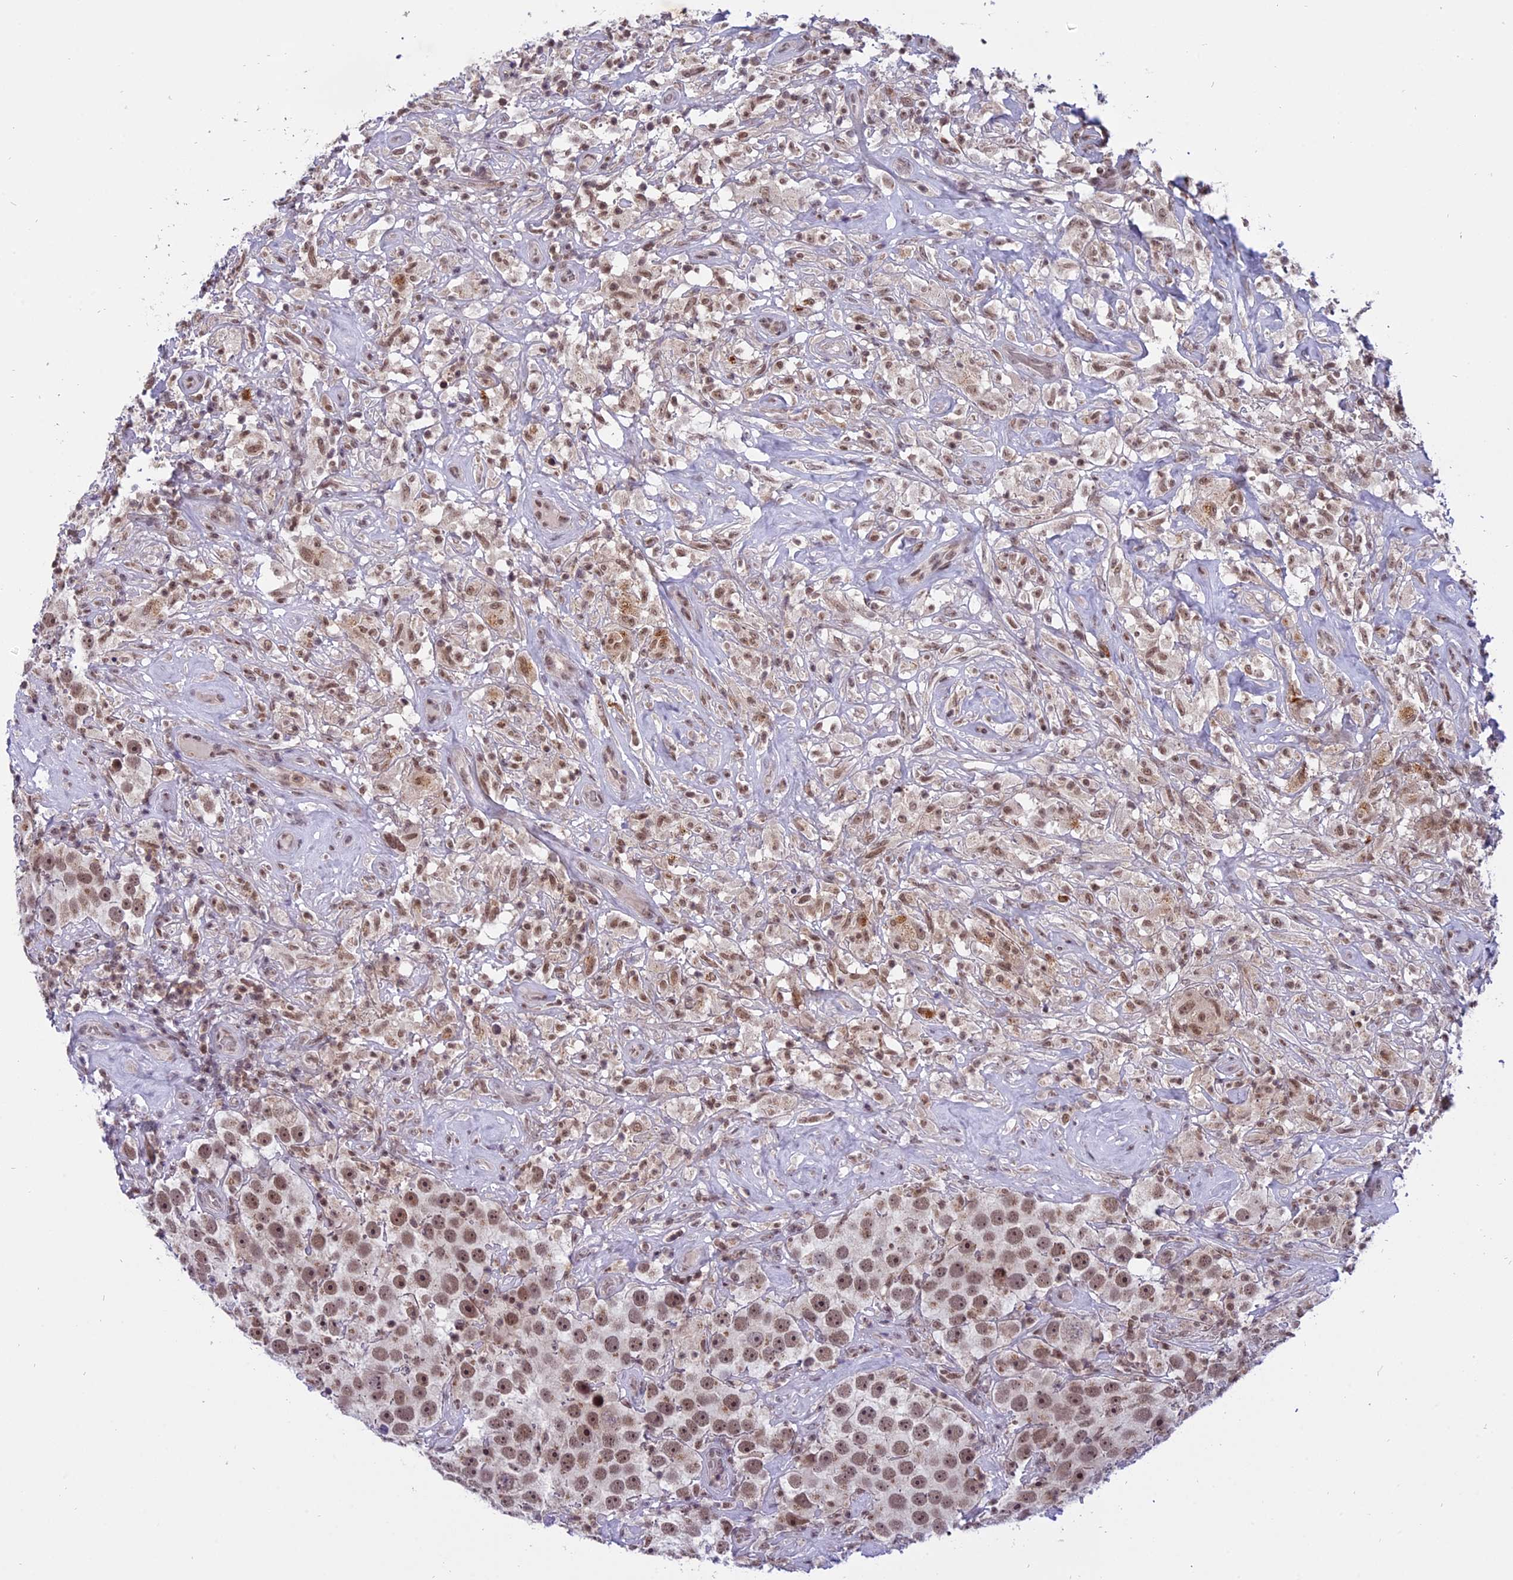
{"staining": {"intensity": "moderate", "quantity": ">75%", "location": "nuclear"}, "tissue": "testis cancer", "cell_type": "Tumor cells", "image_type": "cancer", "snomed": [{"axis": "morphology", "description": "Seminoma, NOS"}, {"axis": "topography", "description": "Testis"}], "caption": "The immunohistochemical stain labels moderate nuclear staining in tumor cells of testis seminoma tissue. (DAB IHC with brightfield microscopy, high magnification).", "gene": "TADA3", "patient": {"sex": "male", "age": 49}}